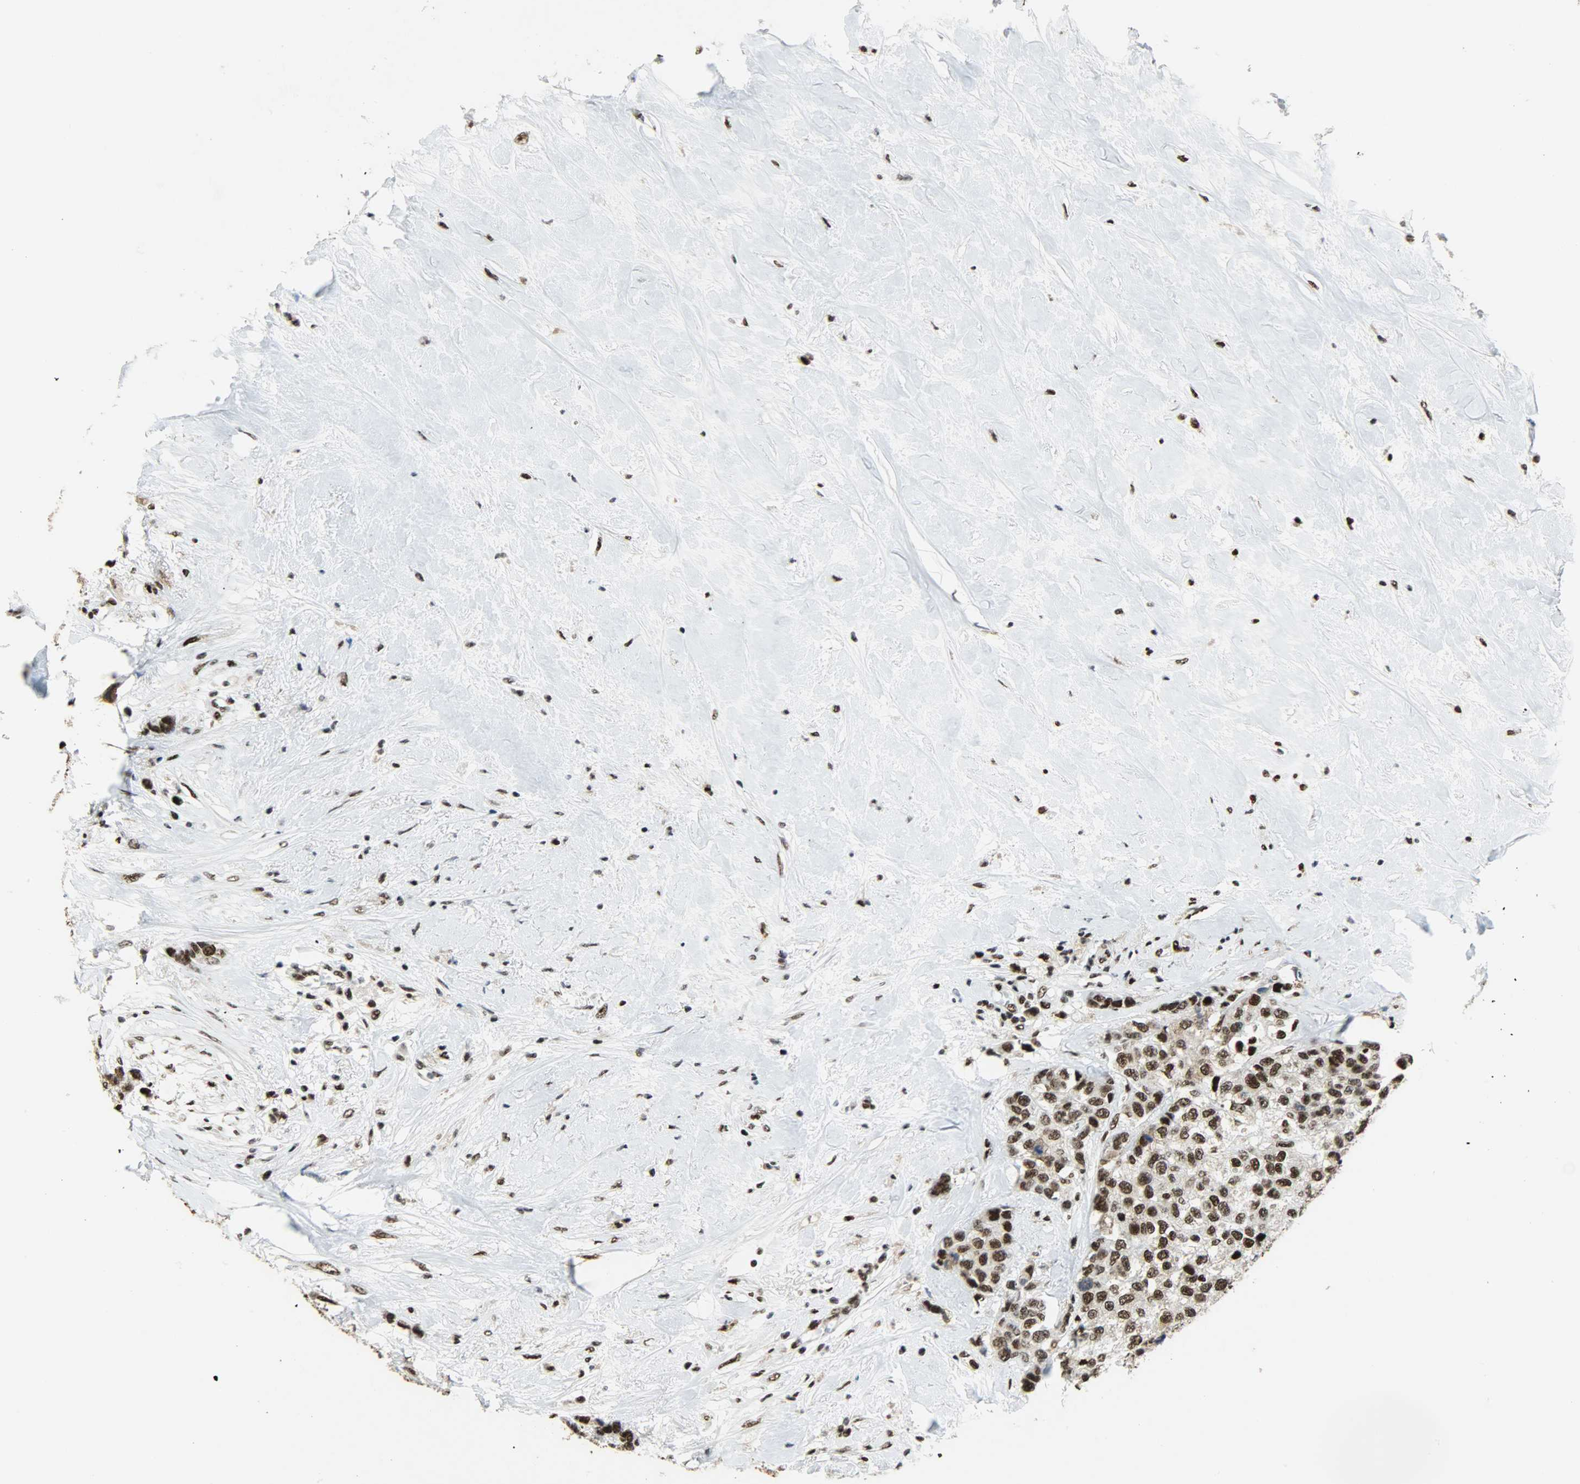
{"staining": {"intensity": "strong", "quantity": ">75%", "location": "nuclear"}, "tissue": "breast cancer", "cell_type": "Tumor cells", "image_type": "cancer", "snomed": [{"axis": "morphology", "description": "Duct carcinoma"}, {"axis": "topography", "description": "Breast"}], "caption": "Brown immunohistochemical staining in infiltrating ductal carcinoma (breast) demonstrates strong nuclear staining in about >75% of tumor cells. Nuclei are stained in blue.", "gene": "SSB", "patient": {"sex": "female", "age": 51}}